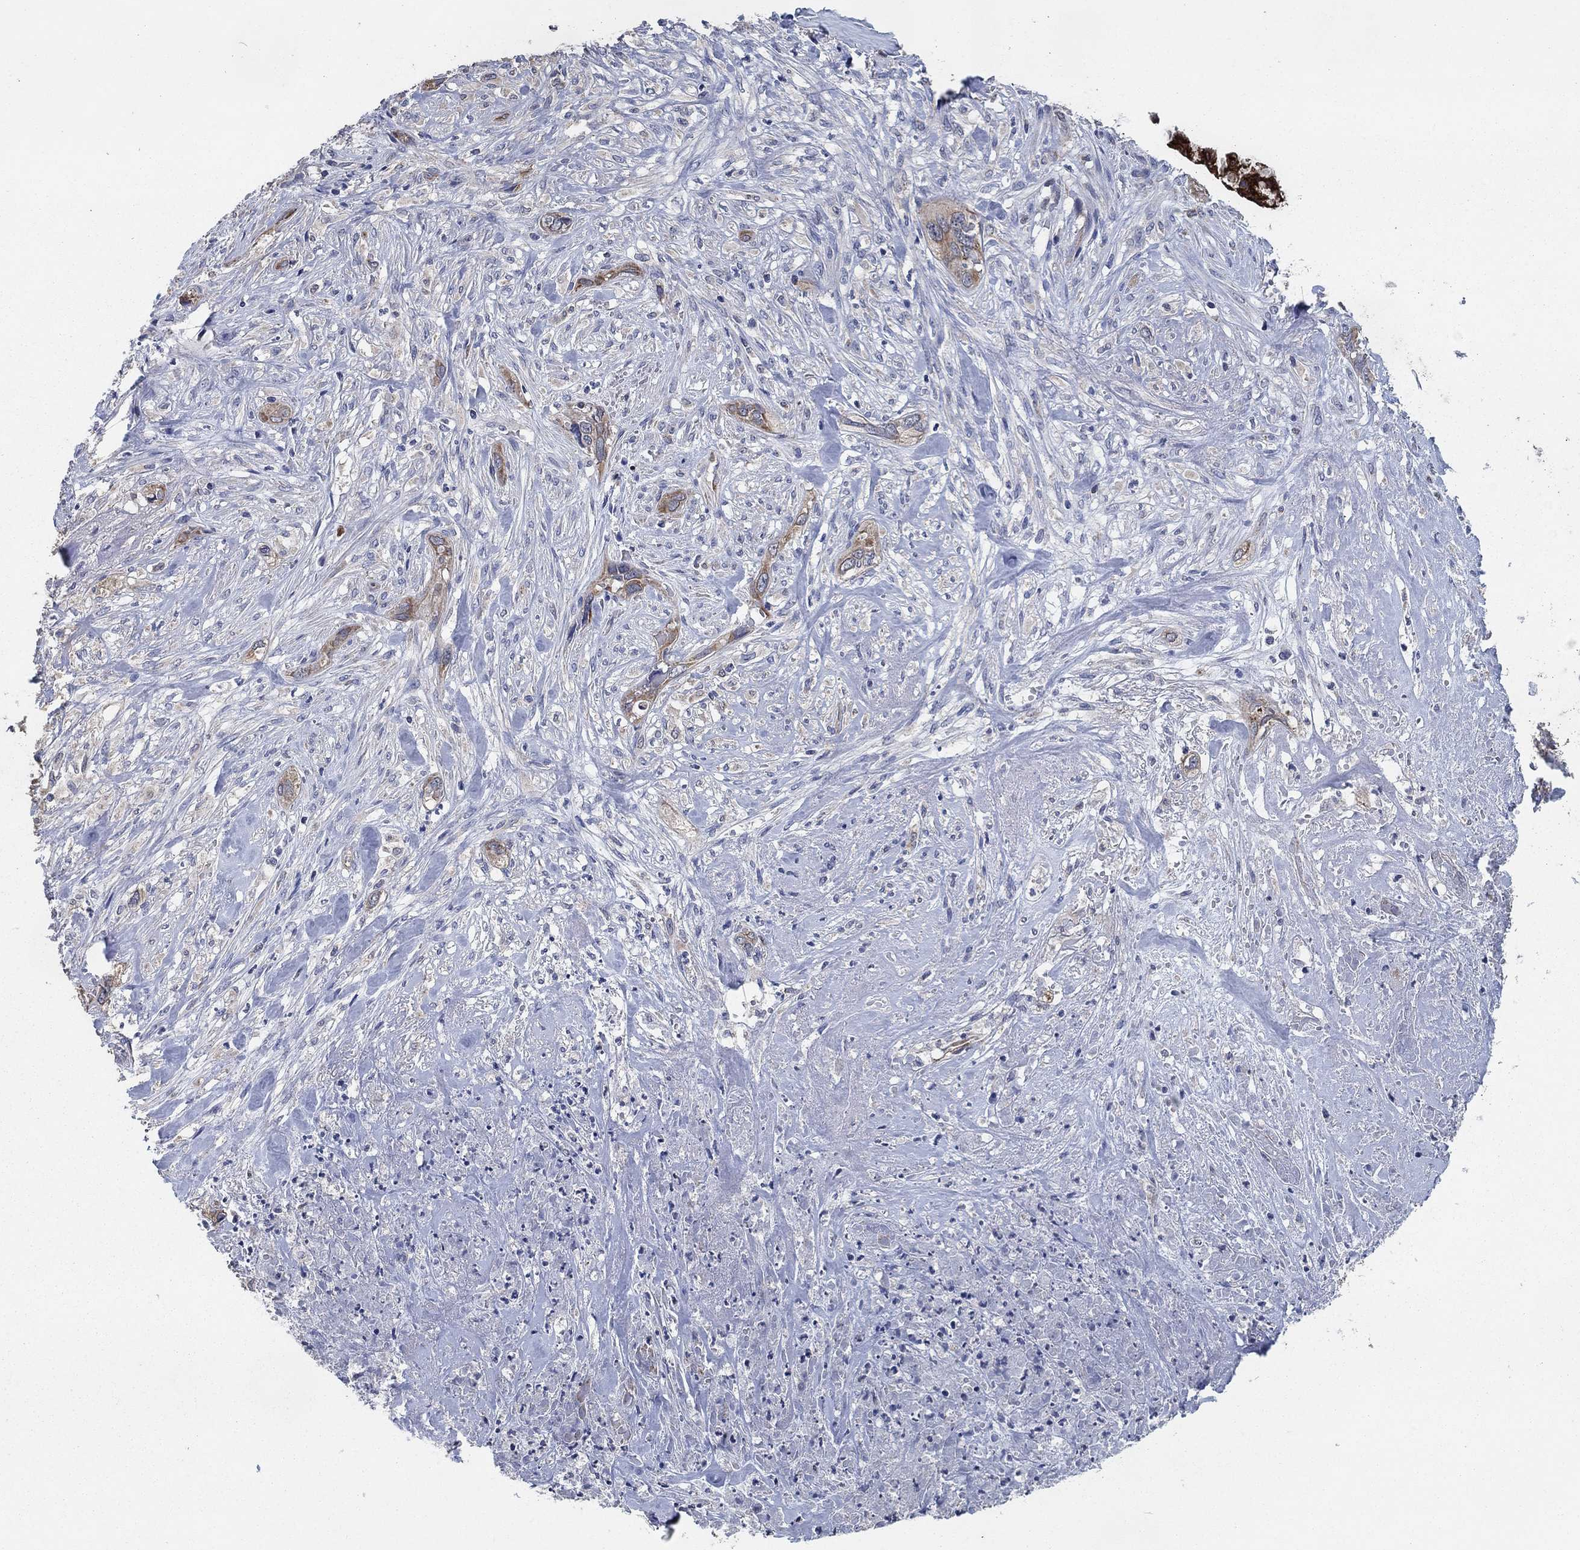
{"staining": {"intensity": "moderate", "quantity": "25%-75%", "location": "cytoplasmic/membranous"}, "tissue": "cervical cancer", "cell_type": "Tumor cells", "image_type": "cancer", "snomed": [{"axis": "morphology", "description": "Squamous cell carcinoma, NOS"}, {"axis": "topography", "description": "Cervix"}], "caption": "Cervical squamous cell carcinoma was stained to show a protein in brown. There is medium levels of moderate cytoplasmic/membranous staining in approximately 25%-75% of tumor cells.", "gene": "HID1", "patient": {"sex": "female", "age": 57}}